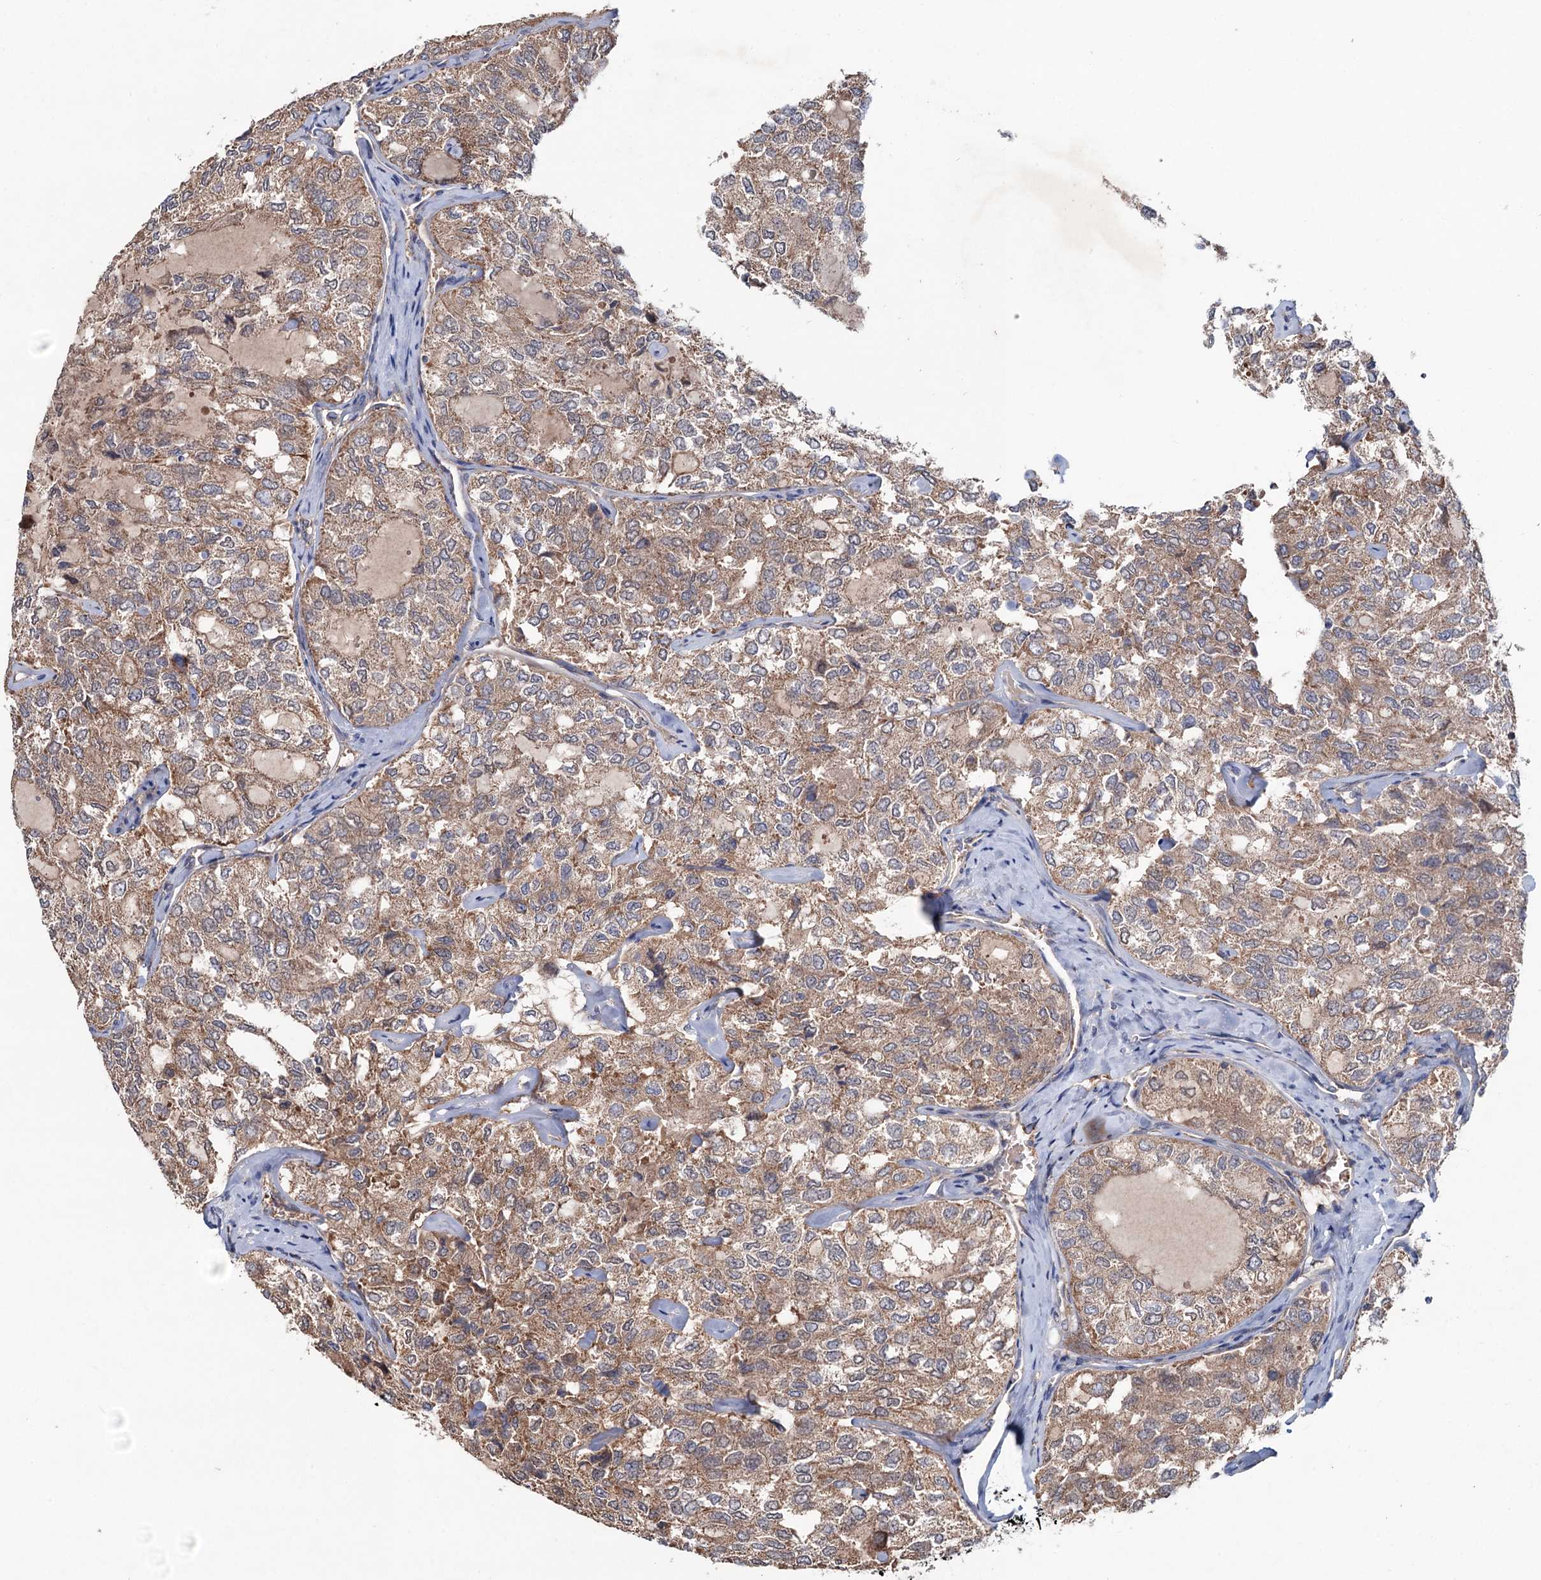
{"staining": {"intensity": "moderate", "quantity": ">75%", "location": "cytoplasmic/membranous"}, "tissue": "thyroid cancer", "cell_type": "Tumor cells", "image_type": "cancer", "snomed": [{"axis": "morphology", "description": "Follicular adenoma carcinoma, NOS"}, {"axis": "topography", "description": "Thyroid gland"}], "caption": "DAB (3,3'-diaminobenzidine) immunohistochemical staining of human follicular adenoma carcinoma (thyroid) displays moderate cytoplasmic/membranous protein positivity in approximately >75% of tumor cells.", "gene": "MTRR", "patient": {"sex": "male", "age": 75}}